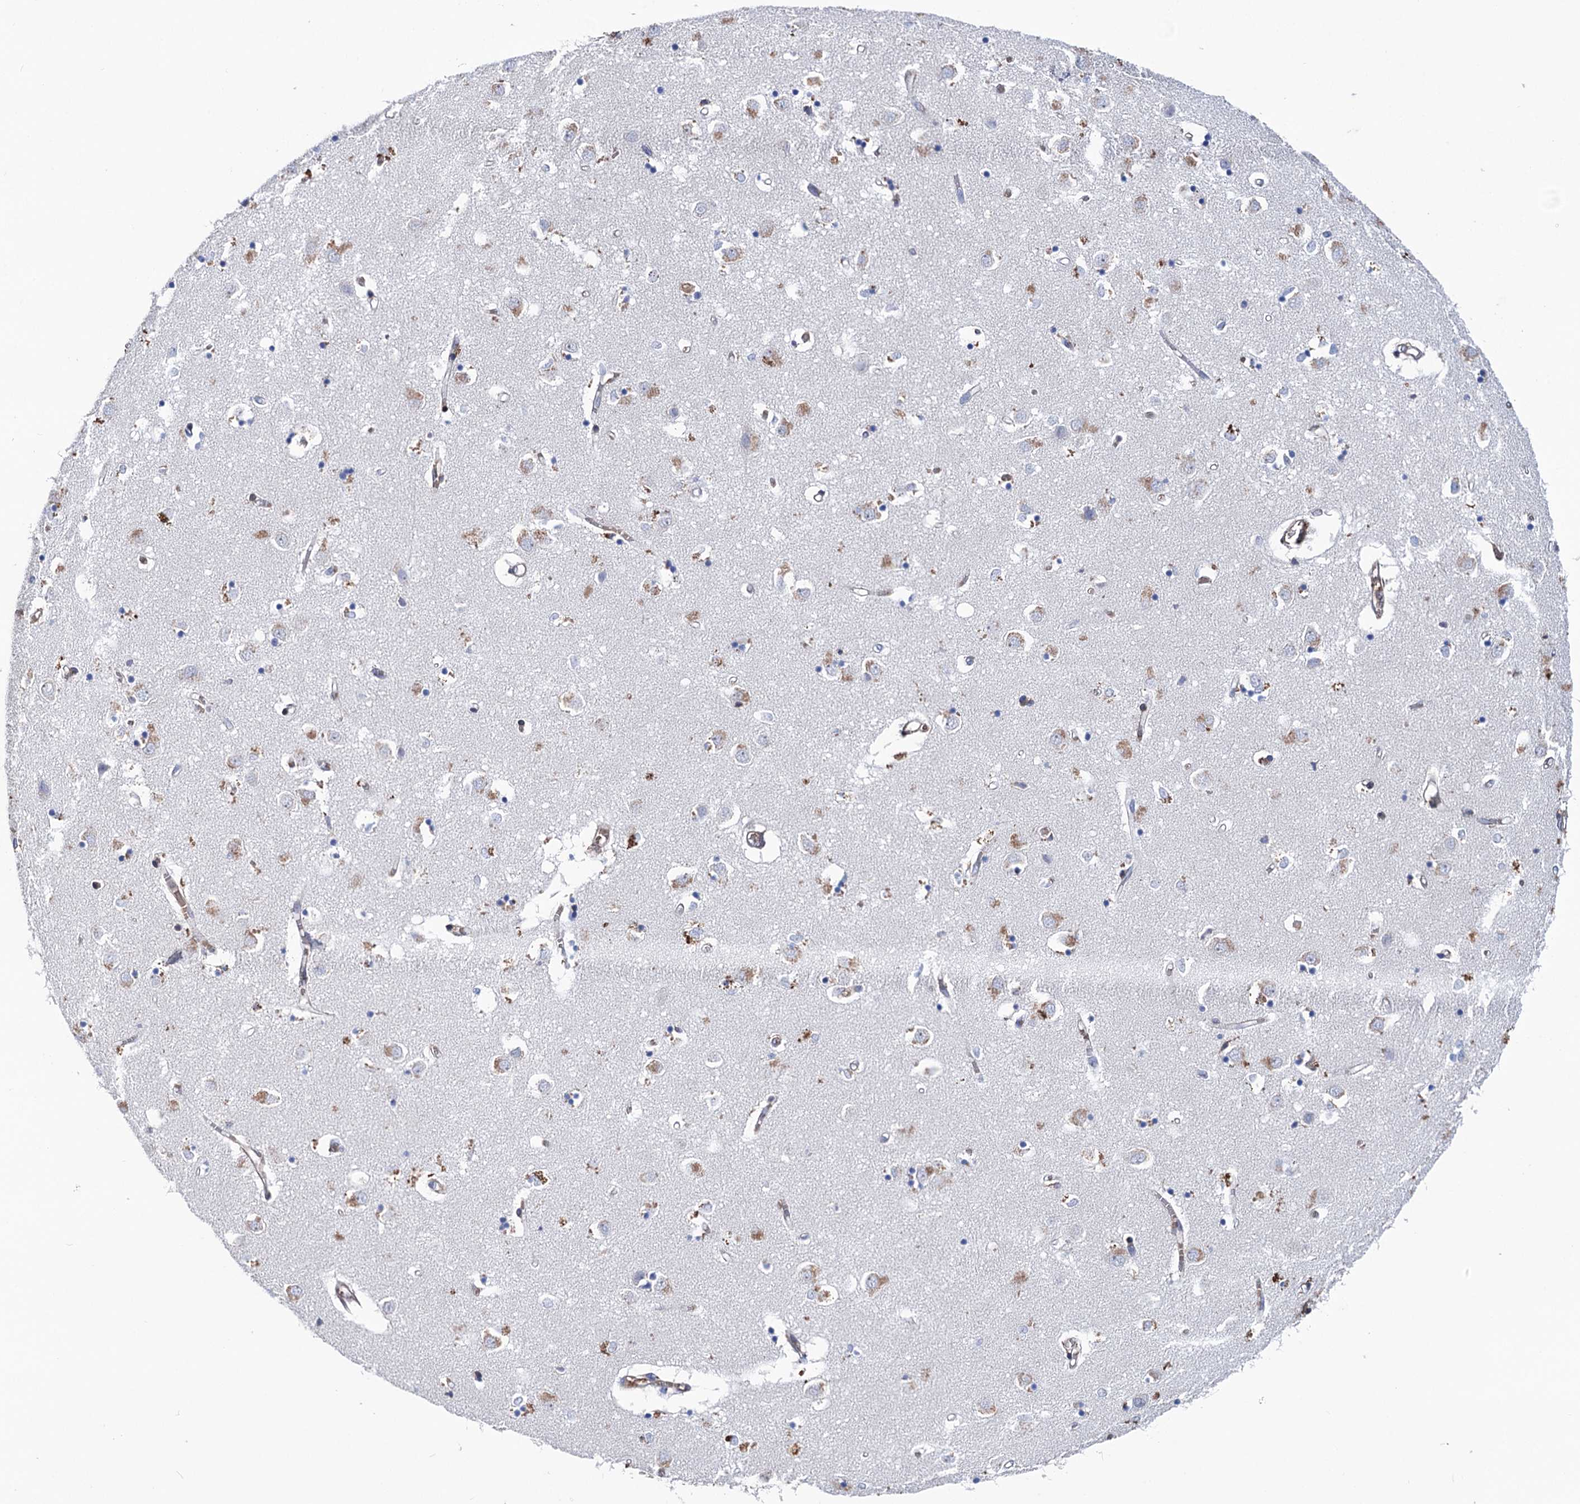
{"staining": {"intensity": "moderate", "quantity": "25%-75%", "location": "cytoplasmic/membranous"}, "tissue": "caudate", "cell_type": "Glial cells", "image_type": "normal", "snomed": [{"axis": "morphology", "description": "Normal tissue, NOS"}, {"axis": "topography", "description": "Lateral ventricle wall"}], "caption": "Approximately 25%-75% of glial cells in unremarkable human caudate demonstrate moderate cytoplasmic/membranous protein positivity as visualized by brown immunohistochemical staining.", "gene": "STING1", "patient": {"sex": "male", "age": 70}}